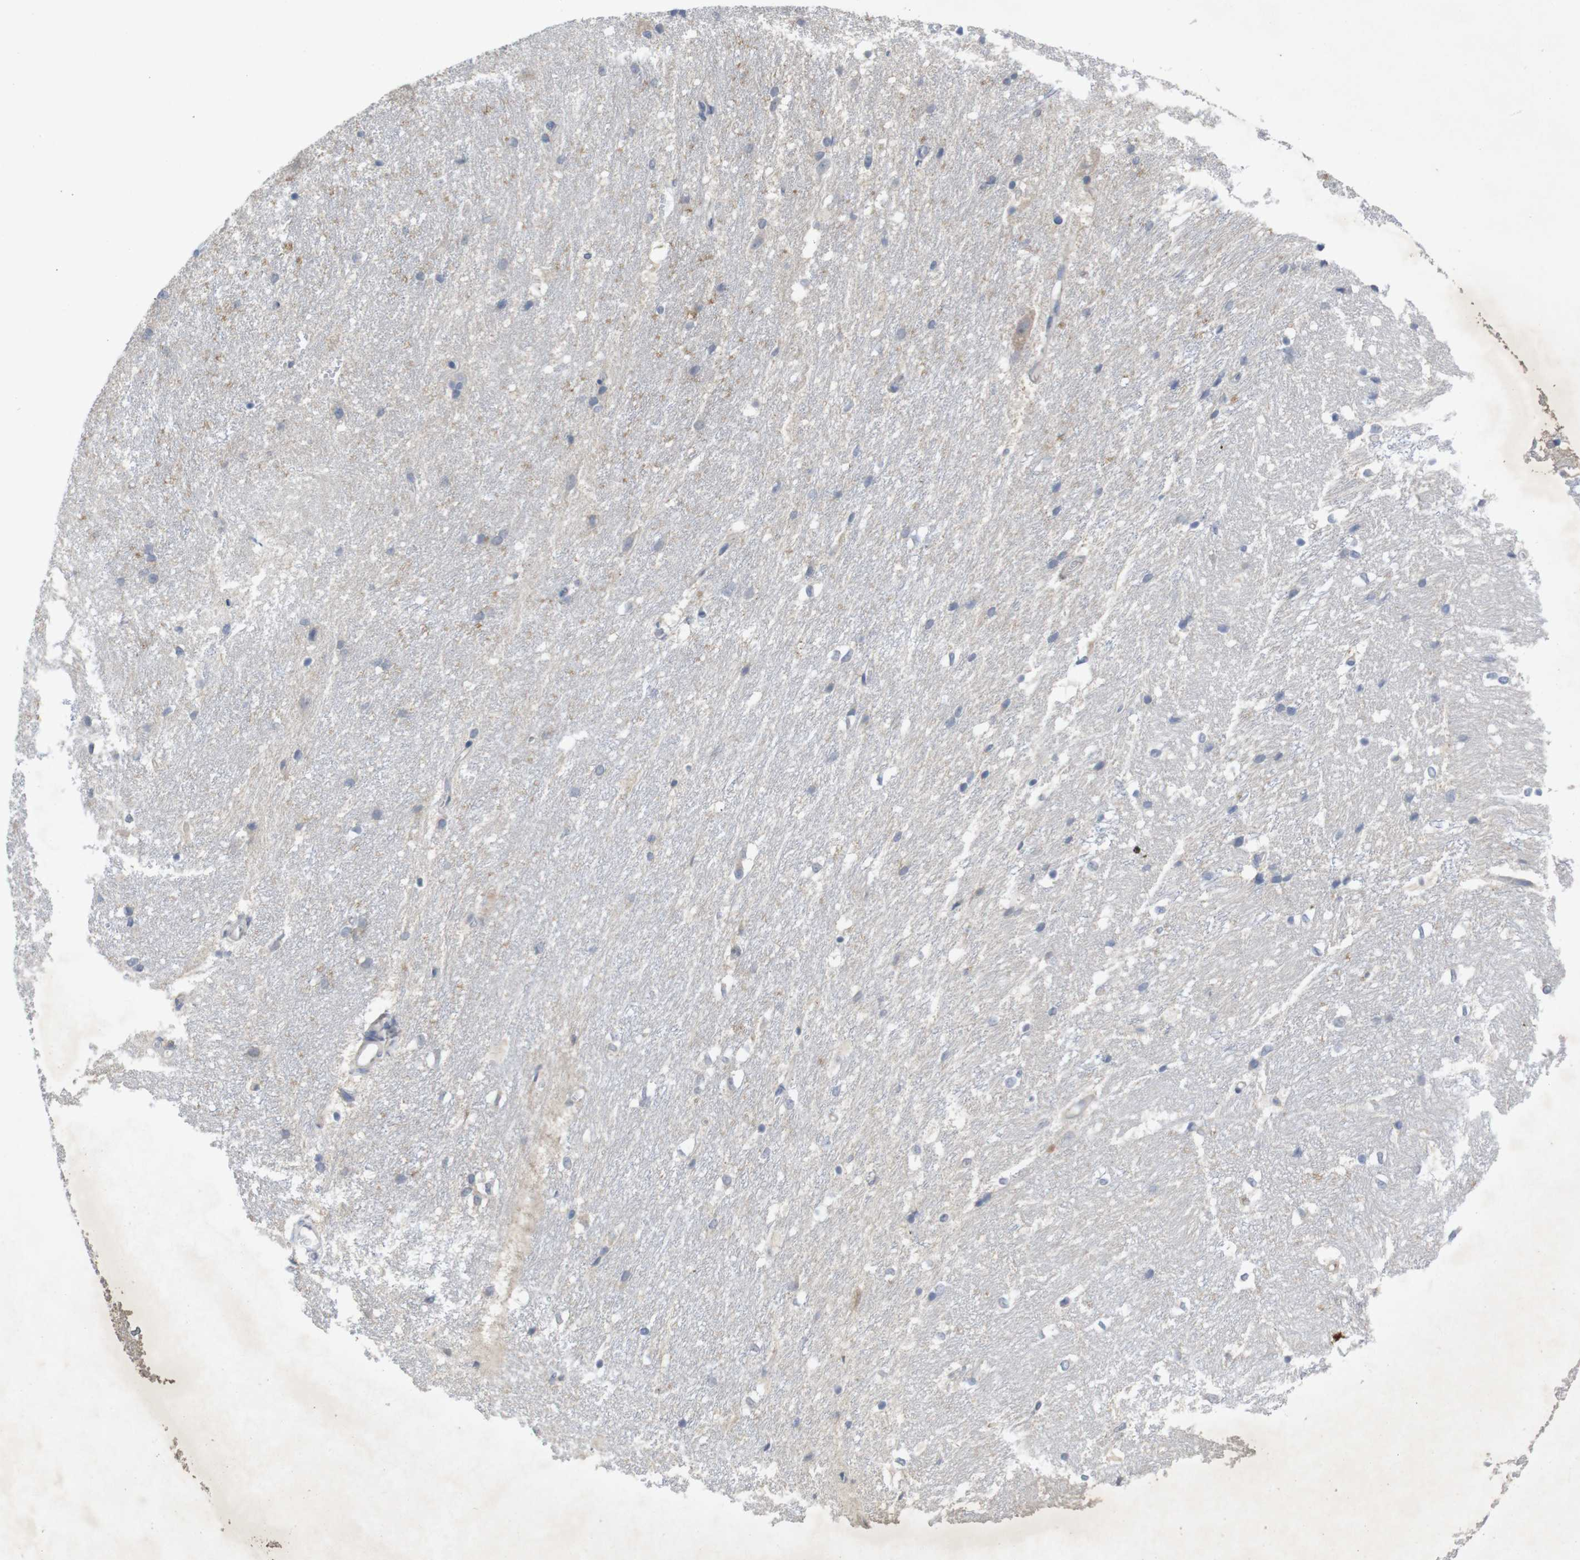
{"staining": {"intensity": "negative", "quantity": "none", "location": "none"}, "tissue": "hippocampus", "cell_type": "Glial cells", "image_type": "normal", "snomed": [{"axis": "morphology", "description": "Normal tissue, NOS"}, {"axis": "topography", "description": "Hippocampus"}], "caption": "High power microscopy photomicrograph of an immunohistochemistry histopathology image of unremarkable hippocampus, revealing no significant positivity in glial cells. (DAB (3,3'-diaminobenzidine) immunohistochemistry (IHC) with hematoxylin counter stain).", "gene": "BCAR3", "patient": {"sex": "female", "age": 19}}